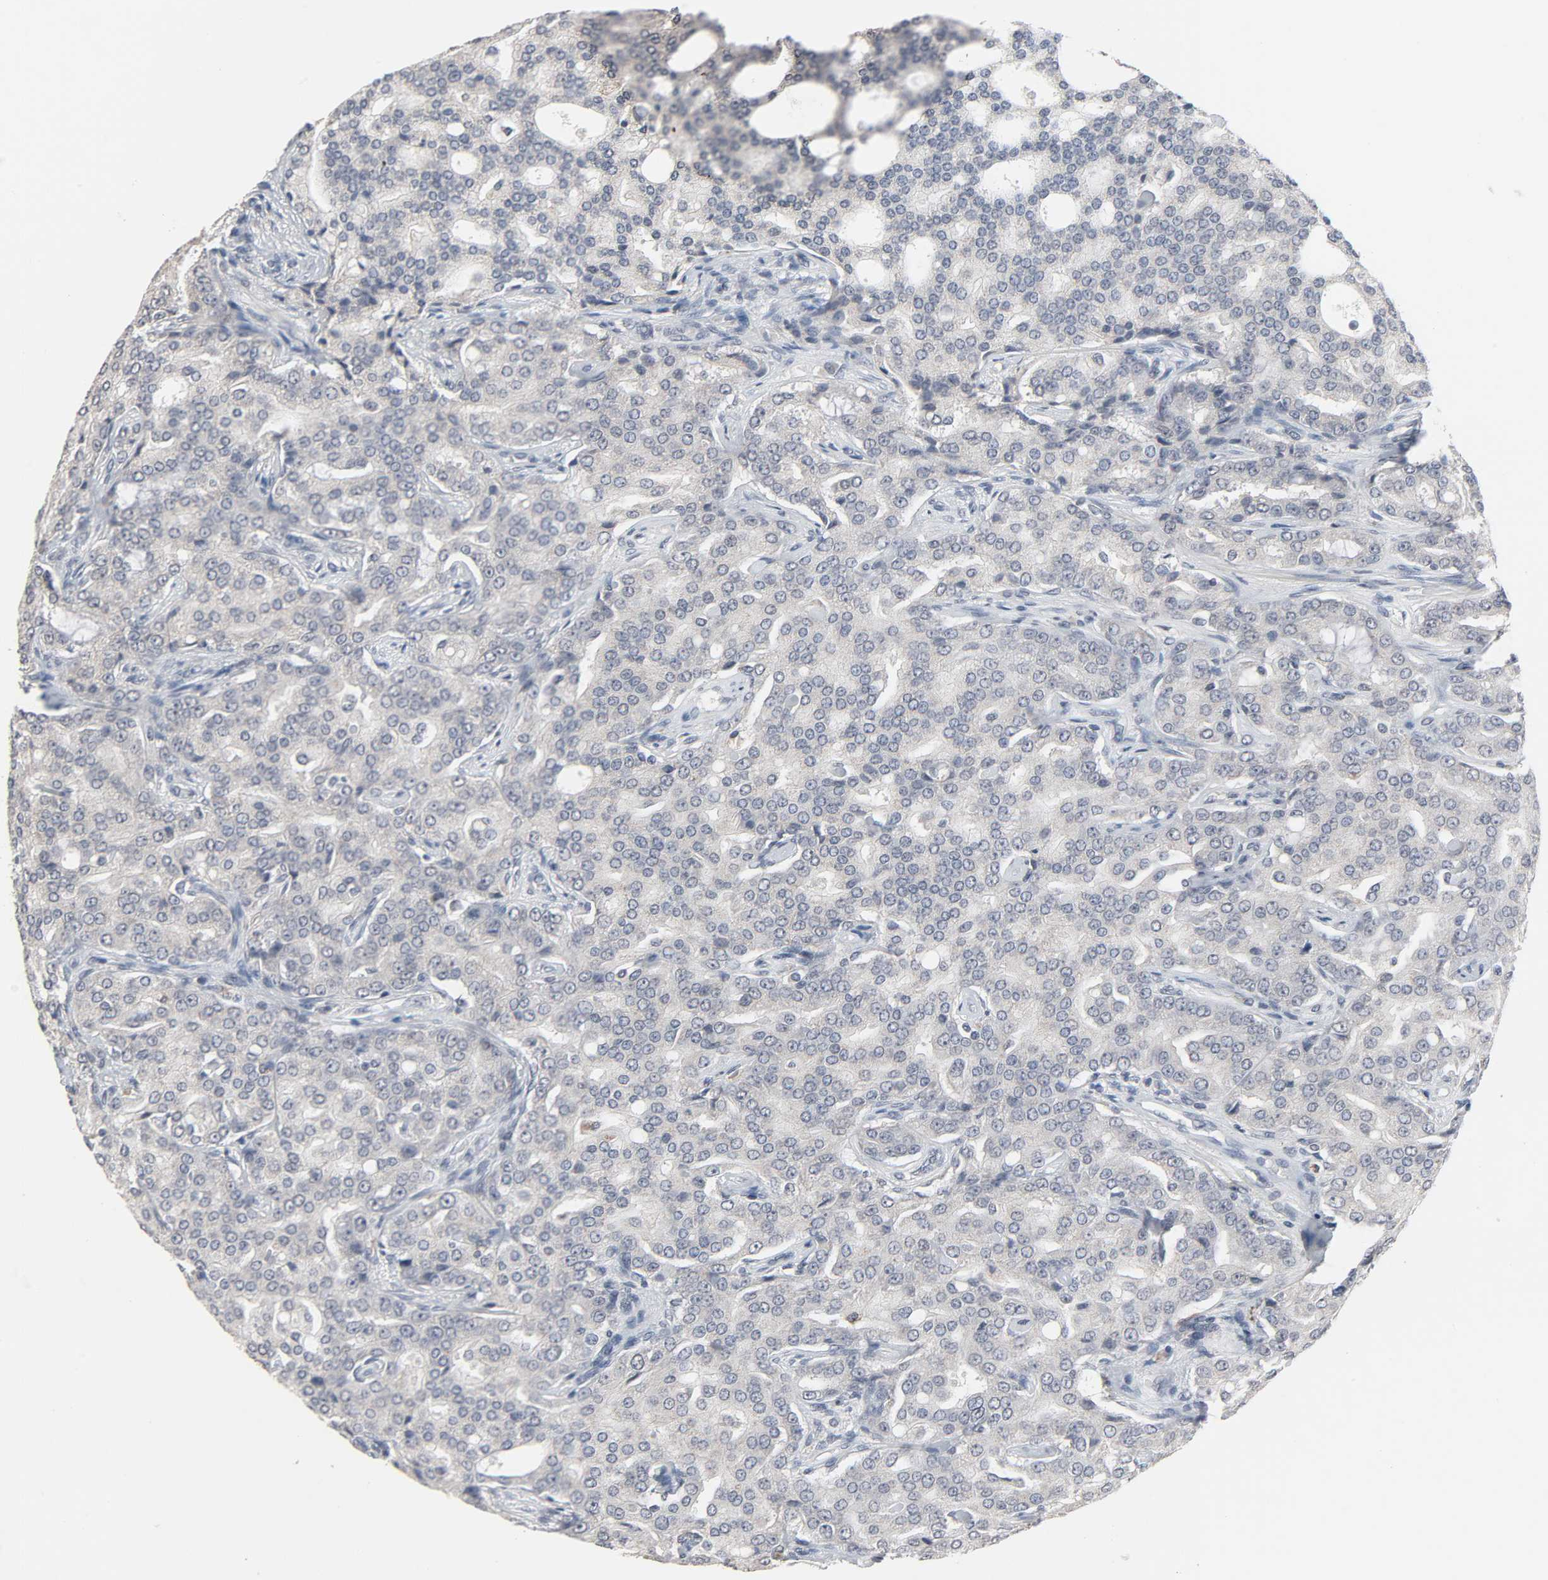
{"staining": {"intensity": "negative", "quantity": "none", "location": "none"}, "tissue": "prostate cancer", "cell_type": "Tumor cells", "image_type": "cancer", "snomed": [{"axis": "morphology", "description": "Adenocarcinoma, High grade"}, {"axis": "topography", "description": "Prostate"}], "caption": "Protein analysis of prostate cancer displays no significant expression in tumor cells.", "gene": "MT3", "patient": {"sex": "male", "age": 72}}